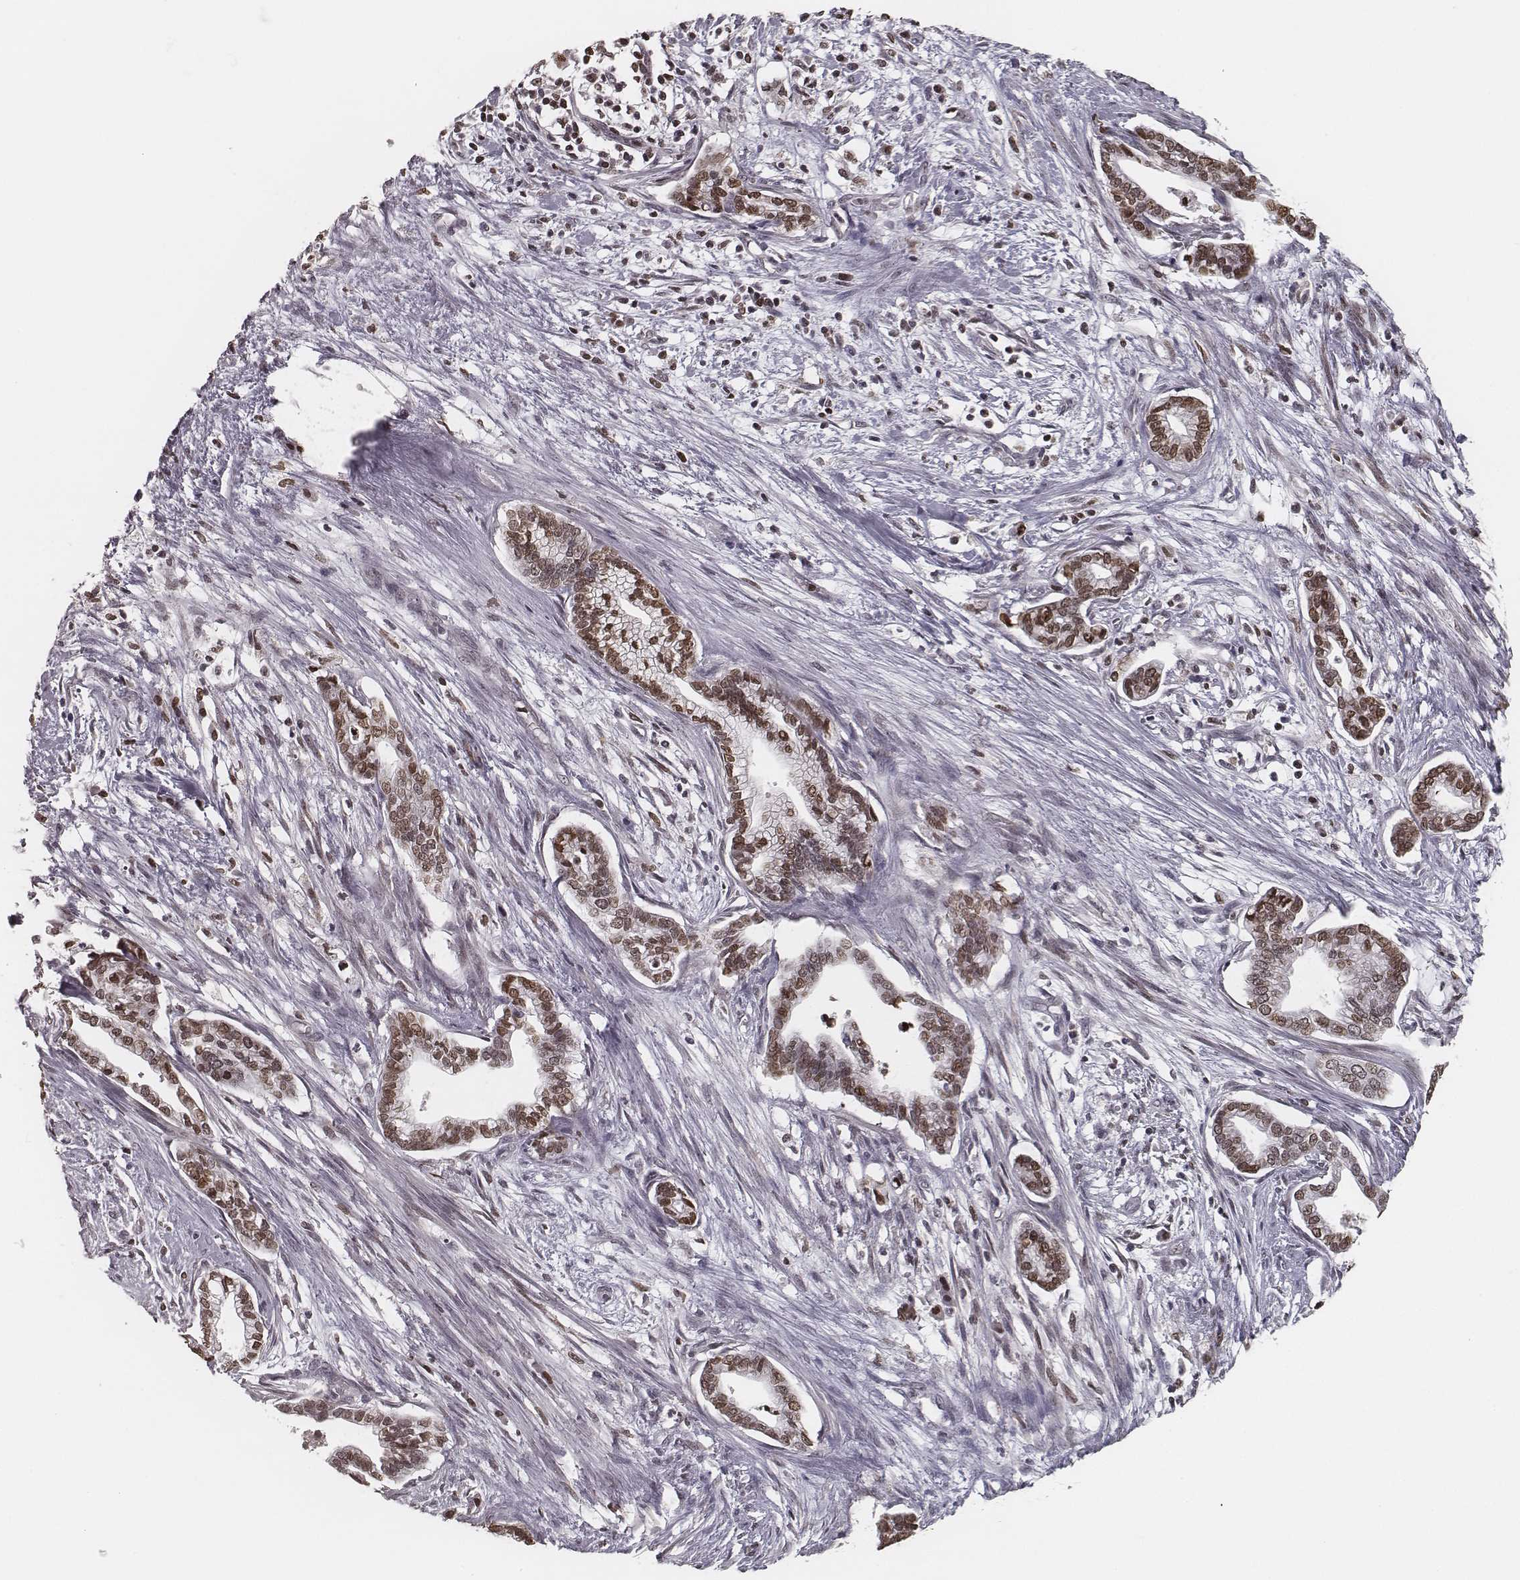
{"staining": {"intensity": "moderate", "quantity": ">75%", "location": "nuclear"}, "tissue": "cervical cancer", "cell_type": "Tumor cells", "image_type": "cancer", "snomed": [{"axis": "morphology", "description": "Adenocarcinoma, NOS"}, {"axis": "topography", "description": "Cervix"}], "caption": "Immunohistochemical staining of cervical cancer displays moderate nuclear protein staining in about >75% of tumor cells. (Brightfield microscopy of DAB IHC at high magnification).", "gene": "HMGA2", "patient": {"sex": "female", "age": 62}}